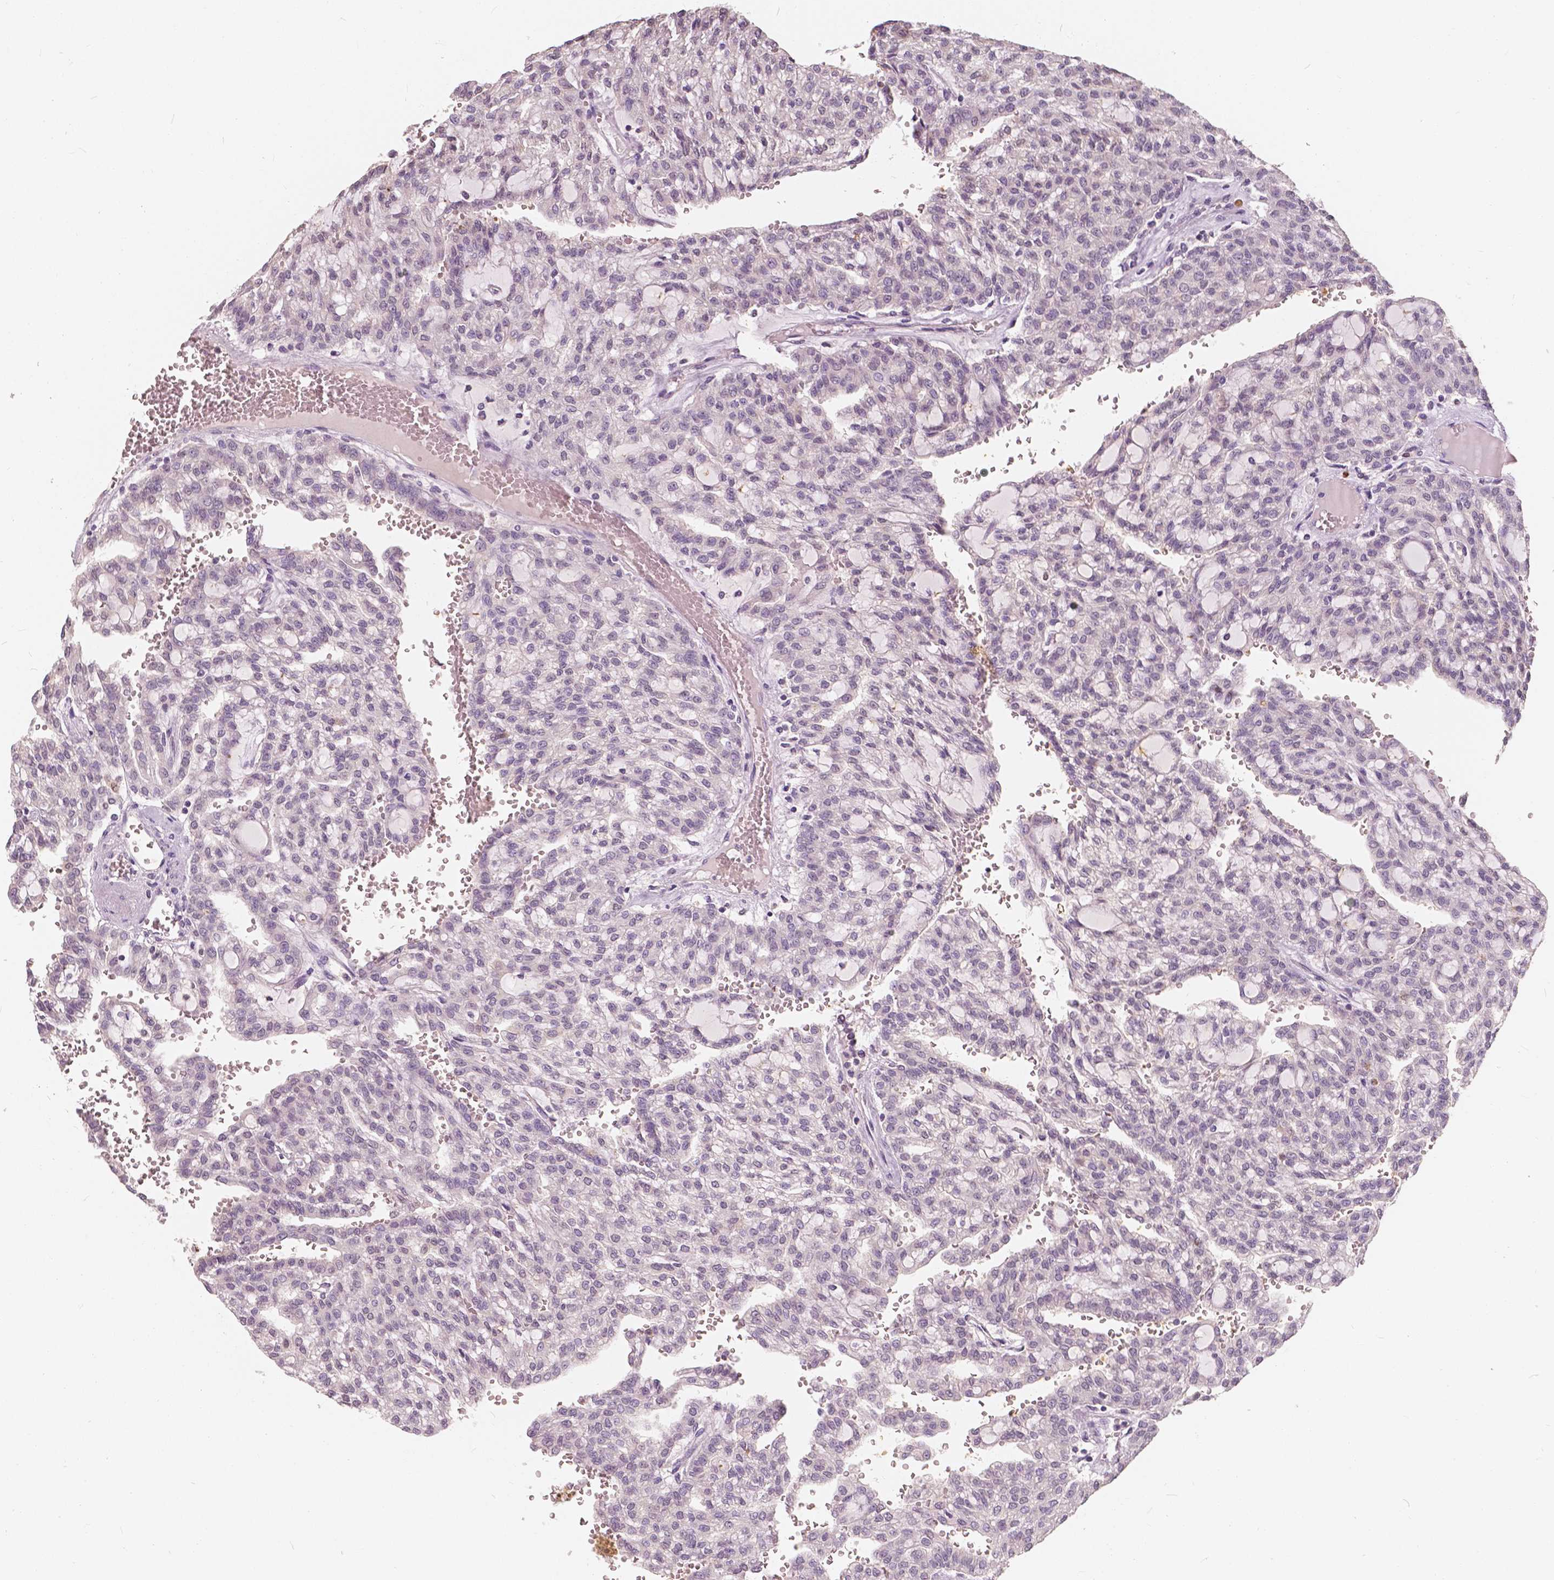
{"staining": {"intensity": "negative", "quantity": "none", "location": "none"}, "tissue": "renal cancer", "cell_type": "Tumor cells", "image_type": "cancer", "snomed": [{"axis": "morphology", "description": "Adenocarcinoma, NOS"}, {"axis": "topography", "description": "Kidney"}], "caption": "Adenocarcinoma (renal) was stained to show a protein in brown. There is no significant positivity in tumor cells. (Brightfield microscopy of DAB (3,3'-diaminobenzidine) immunohistochemistry at high magnification).", "gene": "SAT2", "patient": {"sex": "male", "age": 63}}